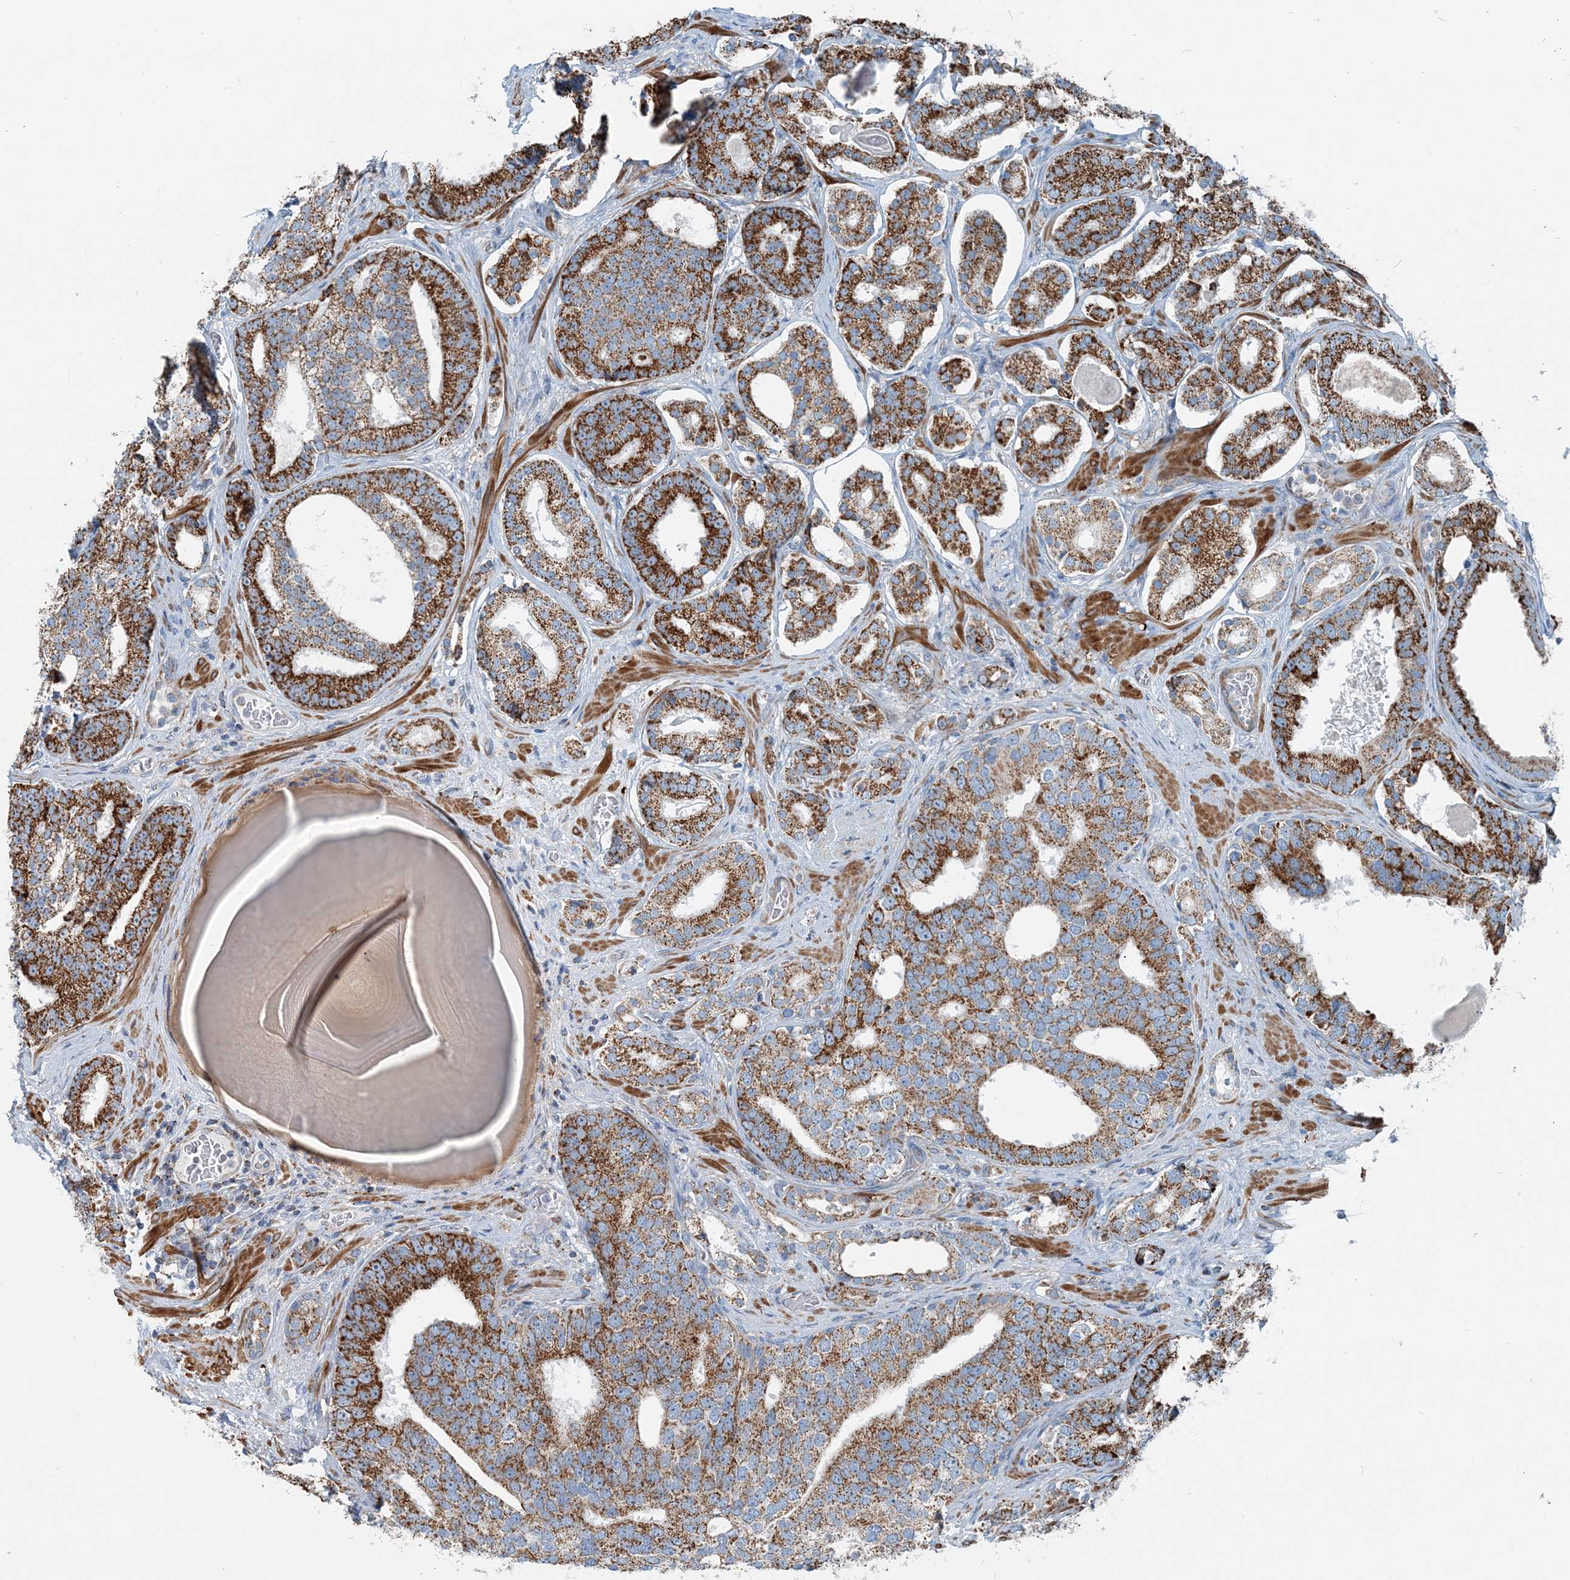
{"staining": {"intensity": "strong", "quantity": ">75%", "location": "cytoplasmic/membranous"}, "tissue": "prostate cancer", "cell_type": "Tumor cells", "image_type": "cancer", "snomed": [{"axis": "morphology", "description": "Adenocarcinoma, High grade"}, {"axis": "topography", "description": "Prostate"}], "caption": "Protein analysis of prostate cancer (high-grade adenocarcinoma) tissue reveals strong cytoplasmic/membranous expression in approximately >75% of tumor cells.", "gene": "INTU", "patient": {"sex": "male", "age": 60}}